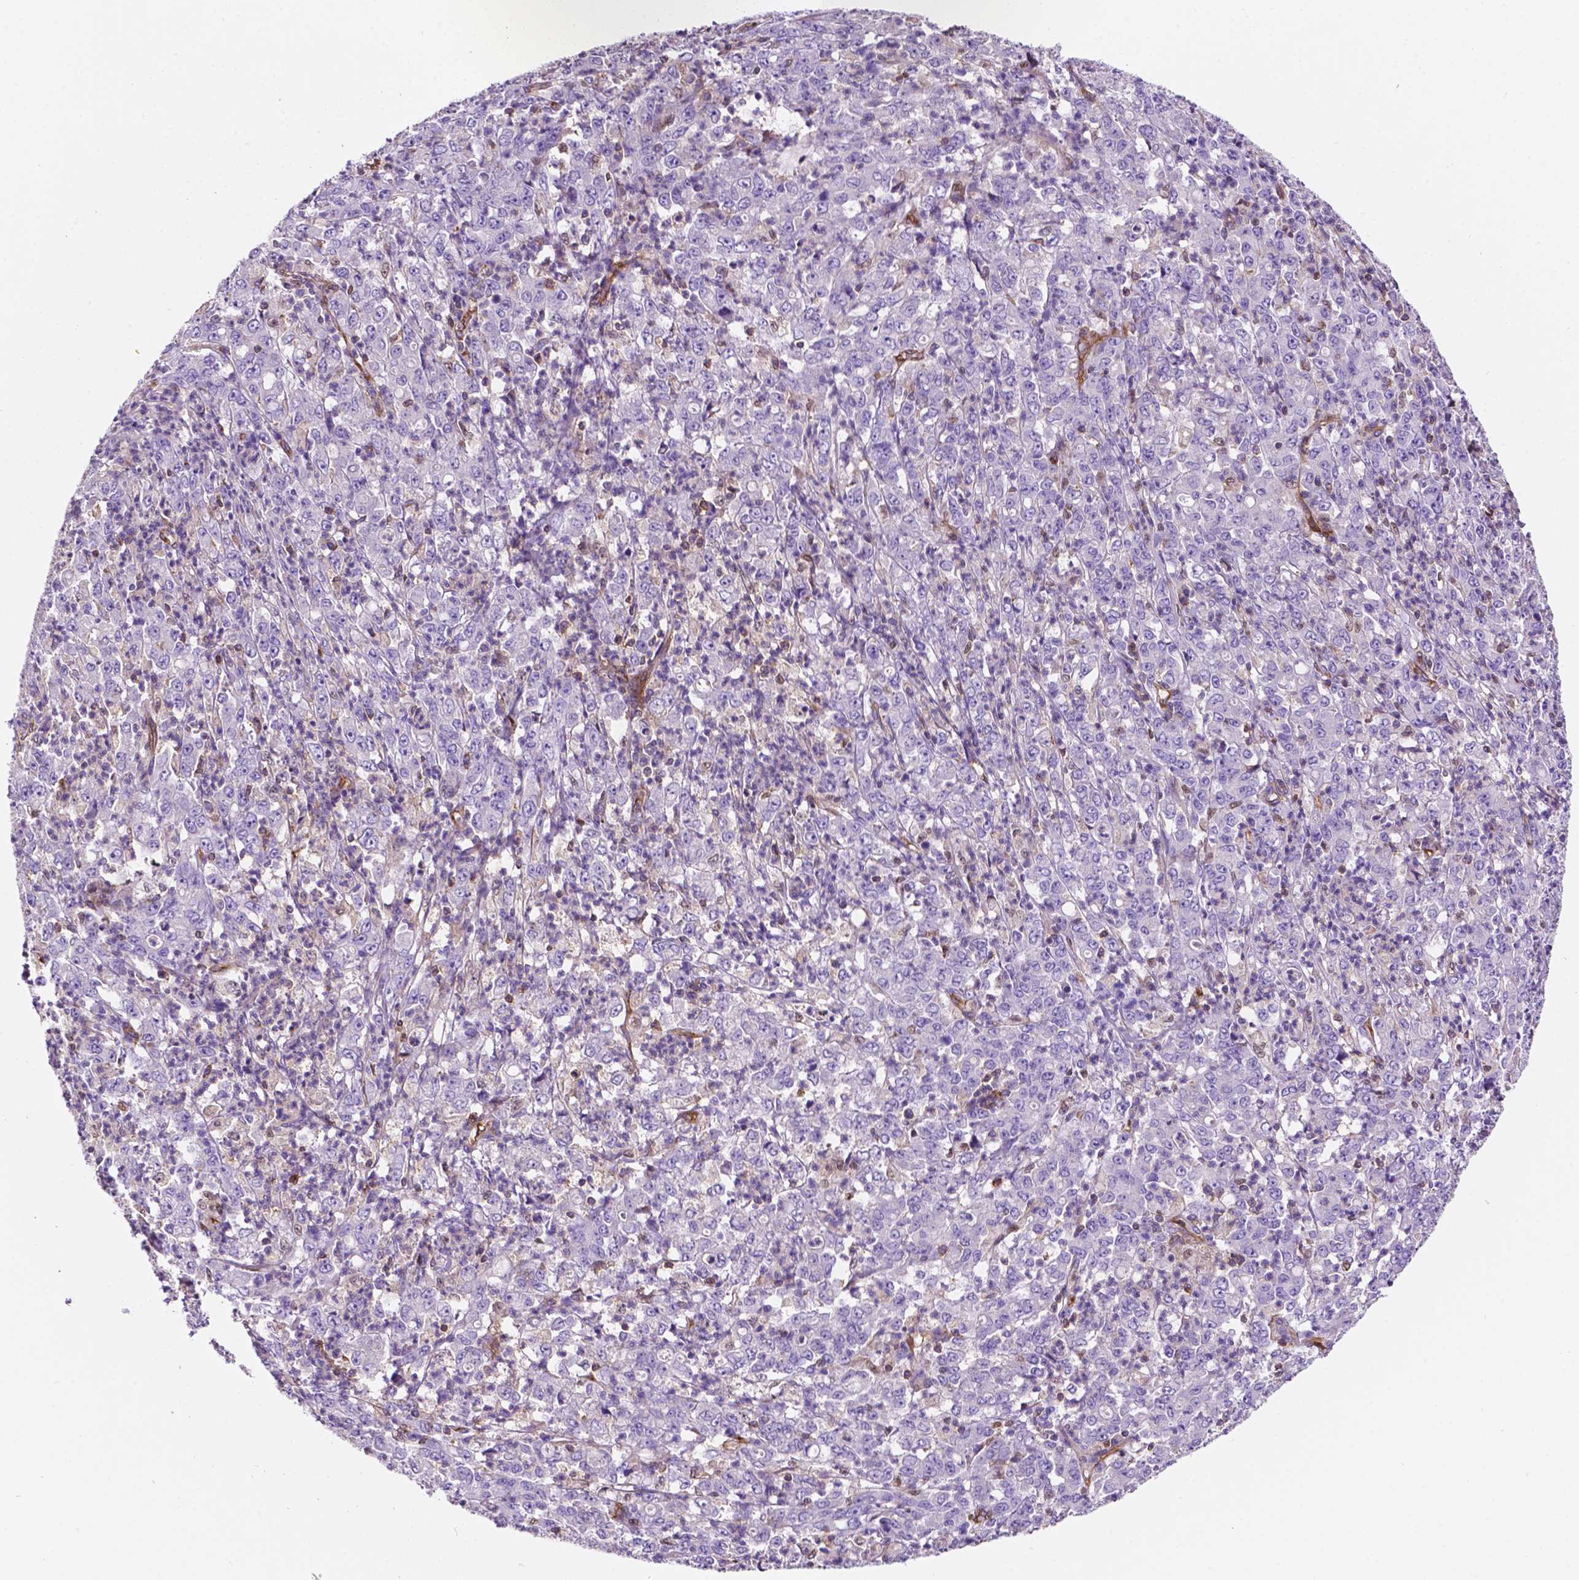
{"staining": {"intensity": "negative", "quantity": "none", "location": "none"}, "tissue": "stomach cancer", "cell_type": "Tumor cells", "image_type": "cancer", "snomed": [{"axis": "morphology", "description": "Adenocarcinoma, NOS"}, {"axis": "topography", "description": "Stomach, lower"}], "caption": "A histopathology image of human stomach cancer (adenocarcinoma) is negative for staining in tumor cells.", "gene": "DCN", "patient": {"sex": "female", "age": 71}}